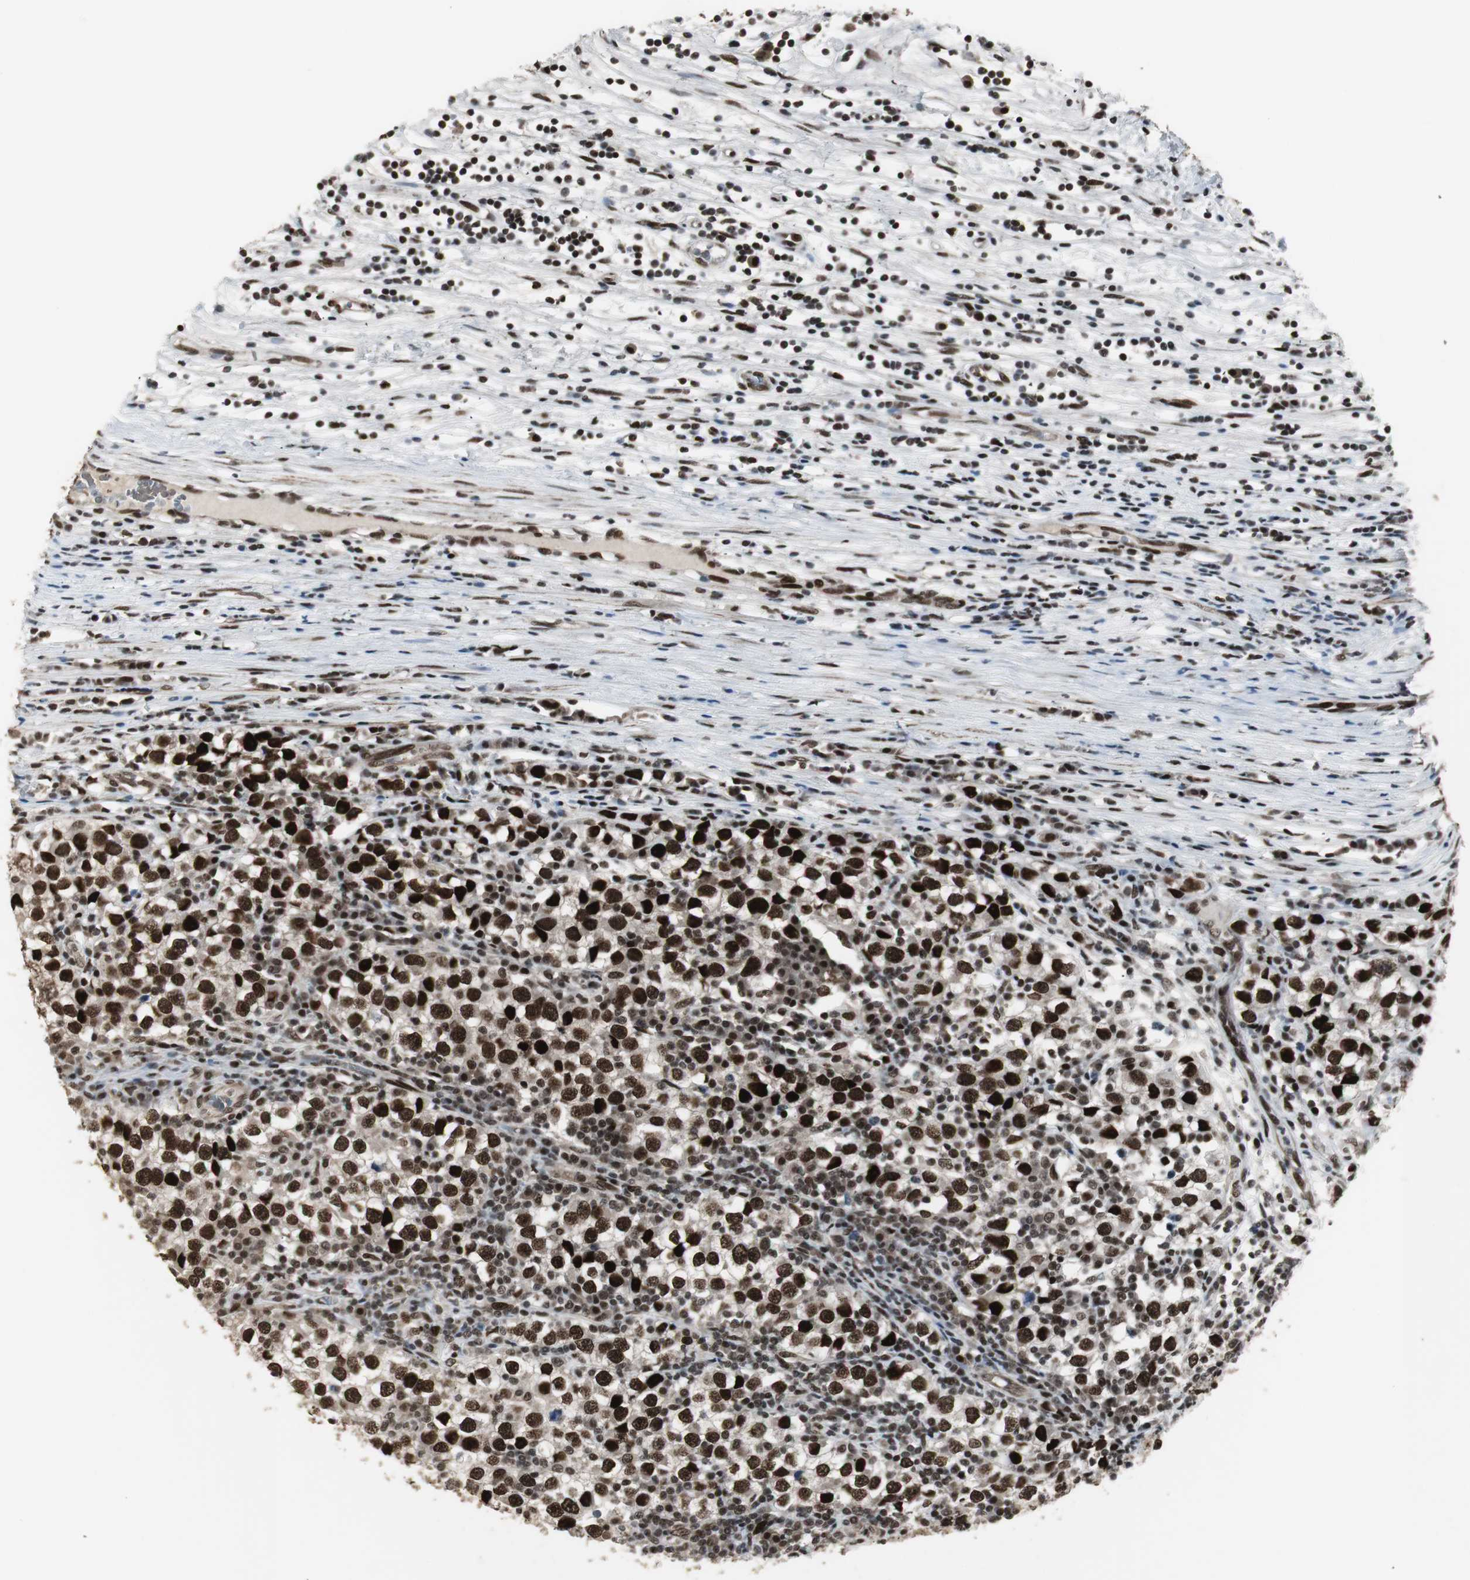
{"staining": {"intensity": "strong", "quantity": ">75%", "location": "nuclear"}, "tissue": "testis cancer", "cell_type": "Tumor cells", "image_type": "cancer", "snomed": [{"axis": "morphology", "description": "Seminoma, NOS"}, {"axis": "topography", "description": "Testis"}], "caption": "High-power microscopy captured an immunohistochemistry (IHC) micrograph of seminoma (testis), revealing strong nuclear staining in about >75% of tumor cells.", "gene": "TAF5", "patient": {"sex": "male", "age": 65}}